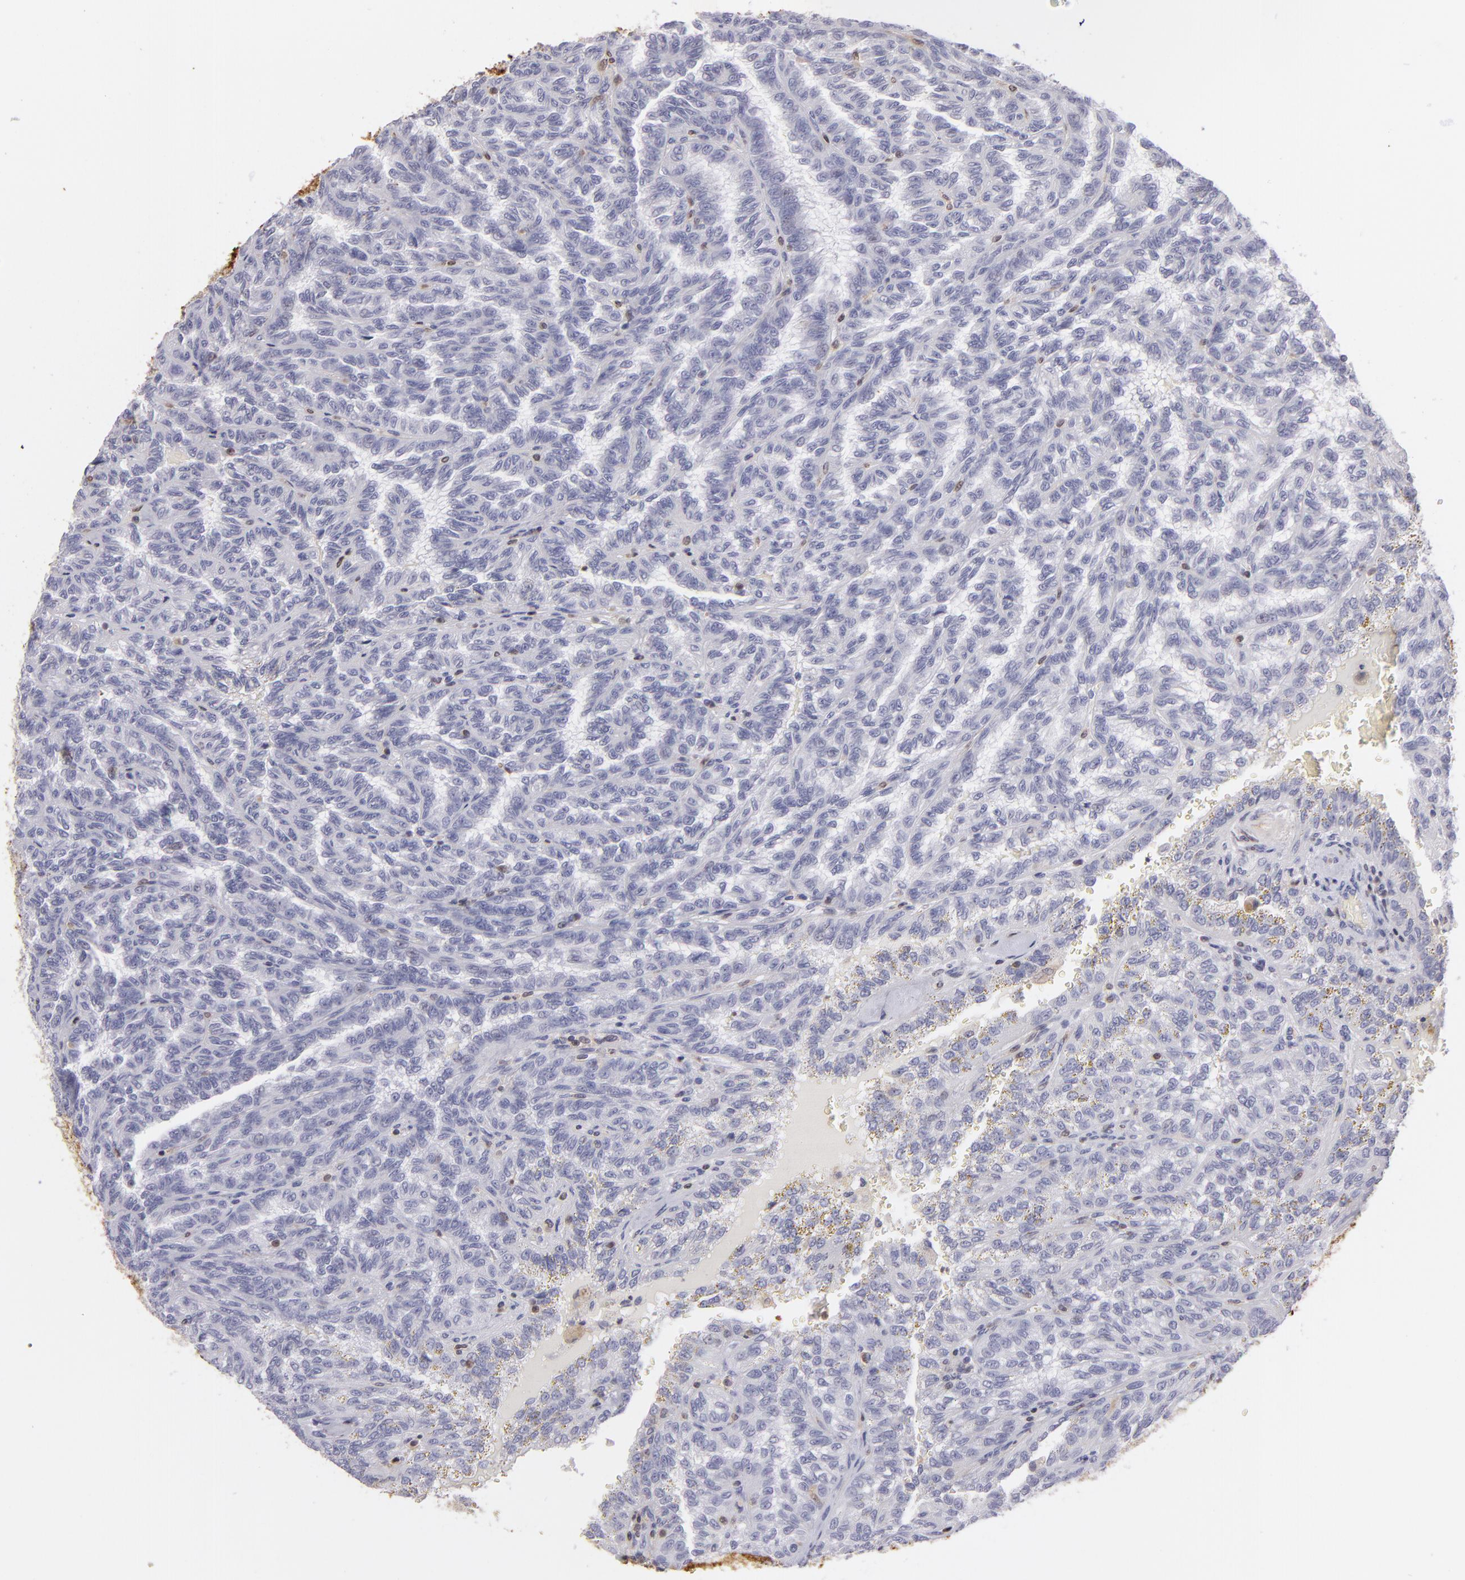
{"staining": {"intensity": "negative", "quantity": "none", "location": "none"}, "tissue": "renal cancer", "cell_type": "Tumor cells", "image_type": "cancer", "snomed": [{"axis": "morphology", "description": "Inflammation, NOS"}, {"axis": "morphology", "description": "Adenocarcinoma, NOS"}, {"axis": "topography", "description": "Kidney"}], "caption": "Immunohistochemical staining of human renal cancer shows no significant staining in tumor cells. (DAB (3,3'-diaminobenzidine) immunohistochemistry visualized using brightfield microscopy, high magnification).", "gene": "S100A2", "patient": {"sex": "male", "age": 68}}